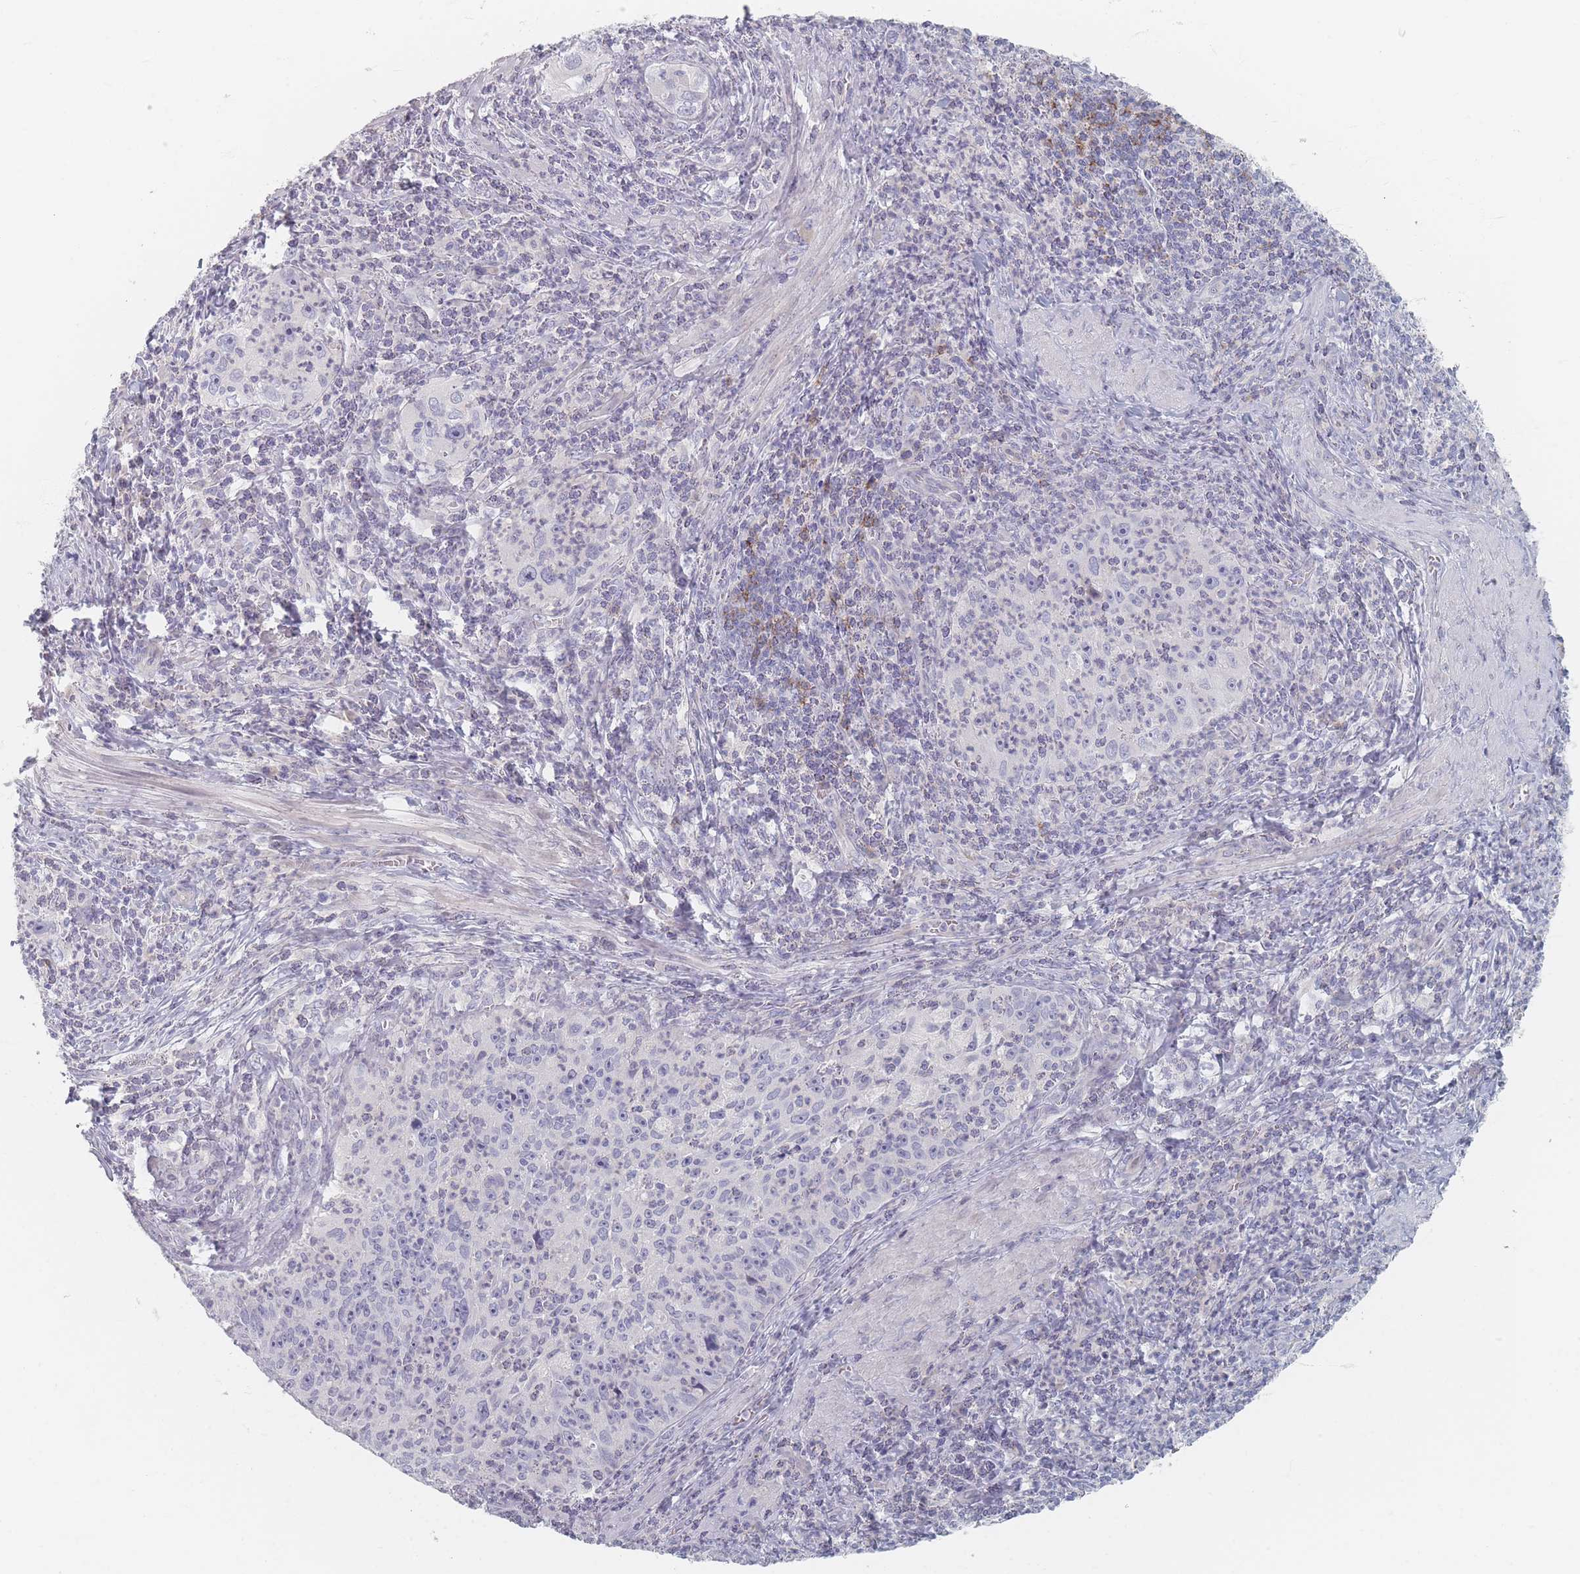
{"staining": {"intensity": "negative", "quantity": "none", "location": "none"}, "tissue": "cervical cancer", "cell_type": "Tumor cells", "image_type": "cancer", "snomed": [{"axis": "morphology", "description": "Squamous cell carcinoma, NOS"}, {"axis": "topography", "description": "Cervix"}], "caption": "Histopathology image shows no significant protein expression in tumor cells of squamous cell carcinoma (cervical).", "gene": "CD37", "patient": {"sex": "female", "age": 30}}